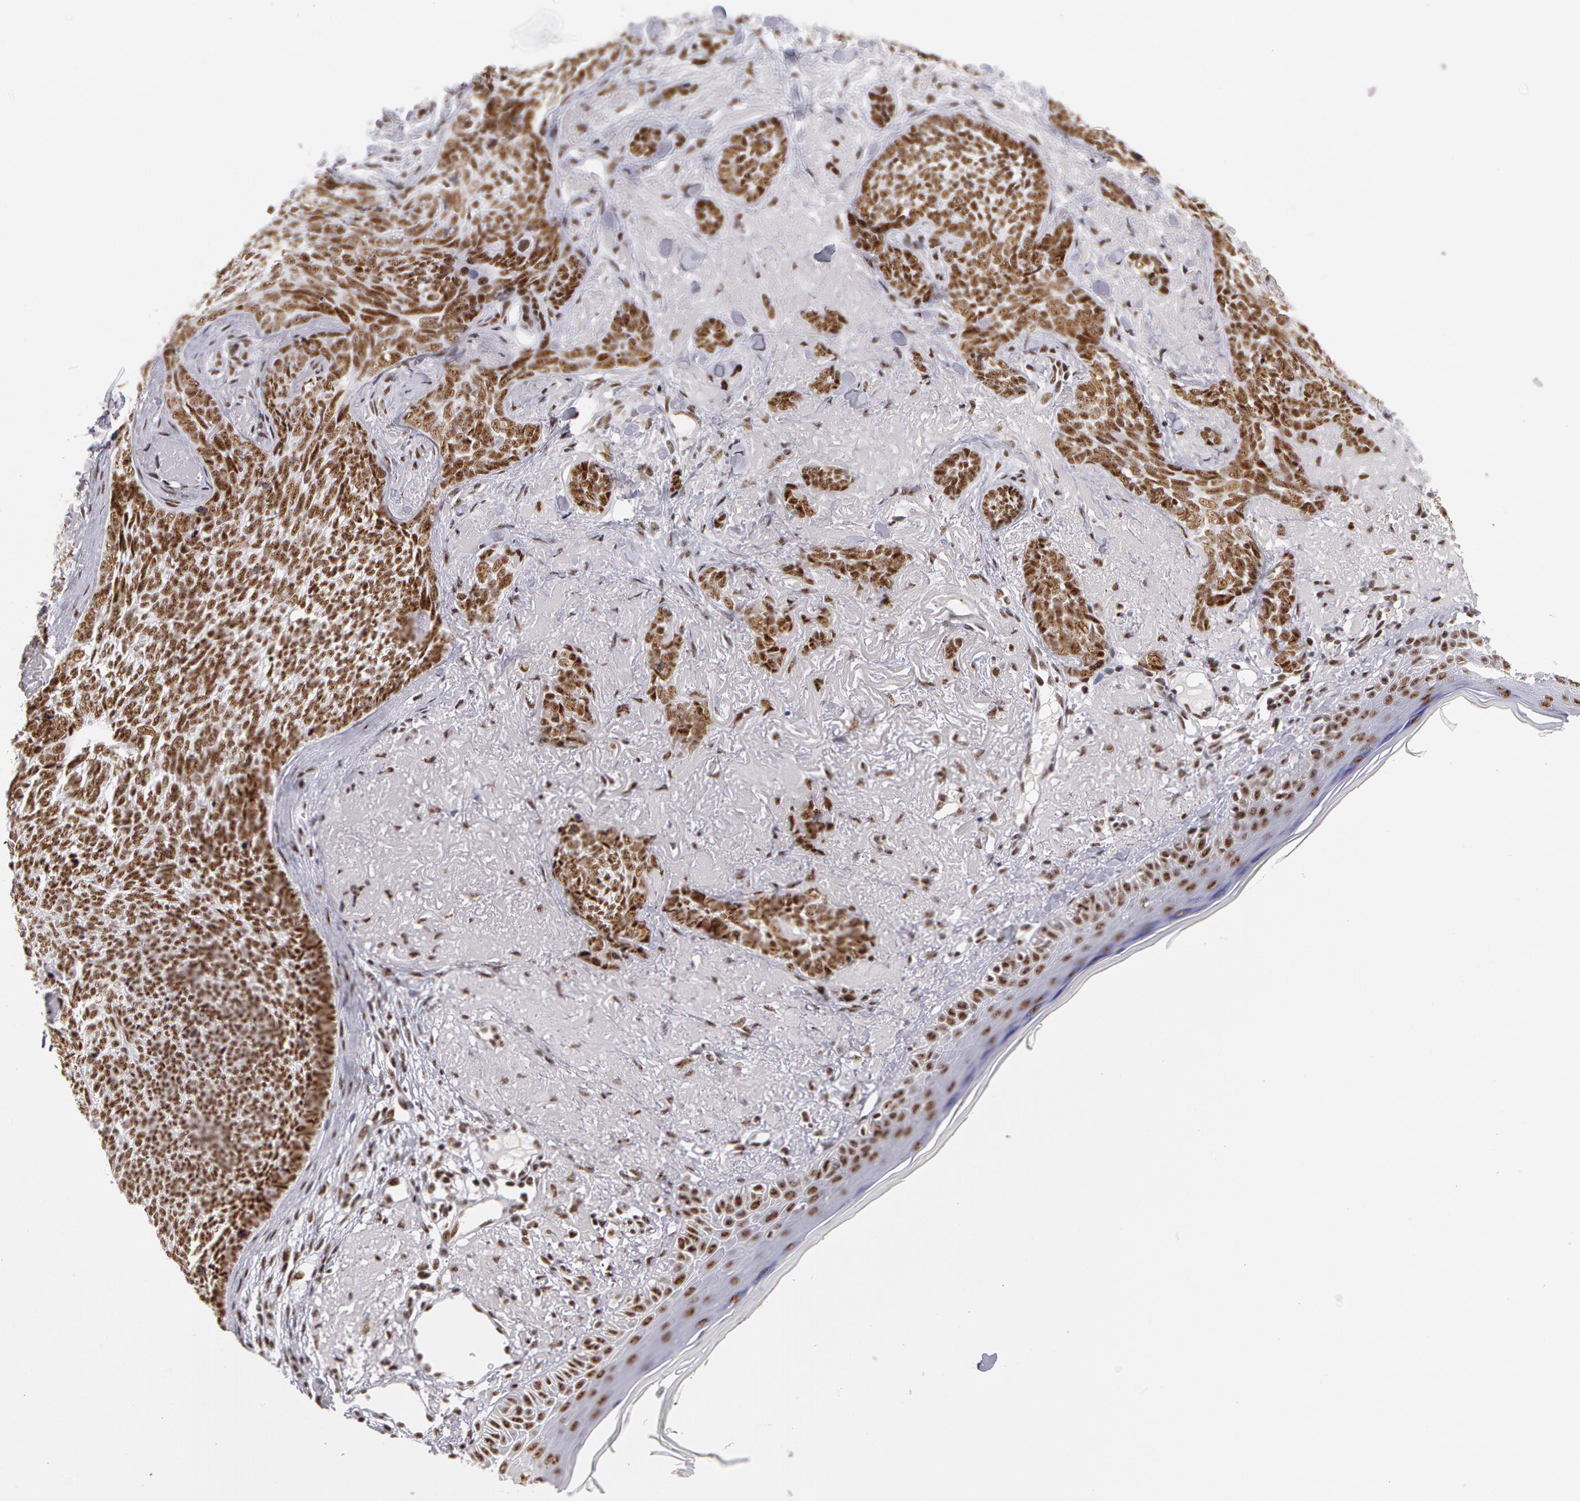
{"staining": {"intensity": "moderate", "quantity": ">75%", "location": "nuclear"}, "tissue": "skin cancer", "cell_type": "Tumor cells", "image_type": "cancer", "snomed": [{"axis": "morphology", "description": "Basal cell carcinoma"}, {"axis": "topography", "description": "Skin"}], "caption": "Immunohistochemical staining of human skin cancer (basal cell carcinoma) reveals medium levels of moderate nuclear protein staining in about >75% of tumor cells.", "gene": "PNN", "patient": {"sex": "female", "age": 81}}